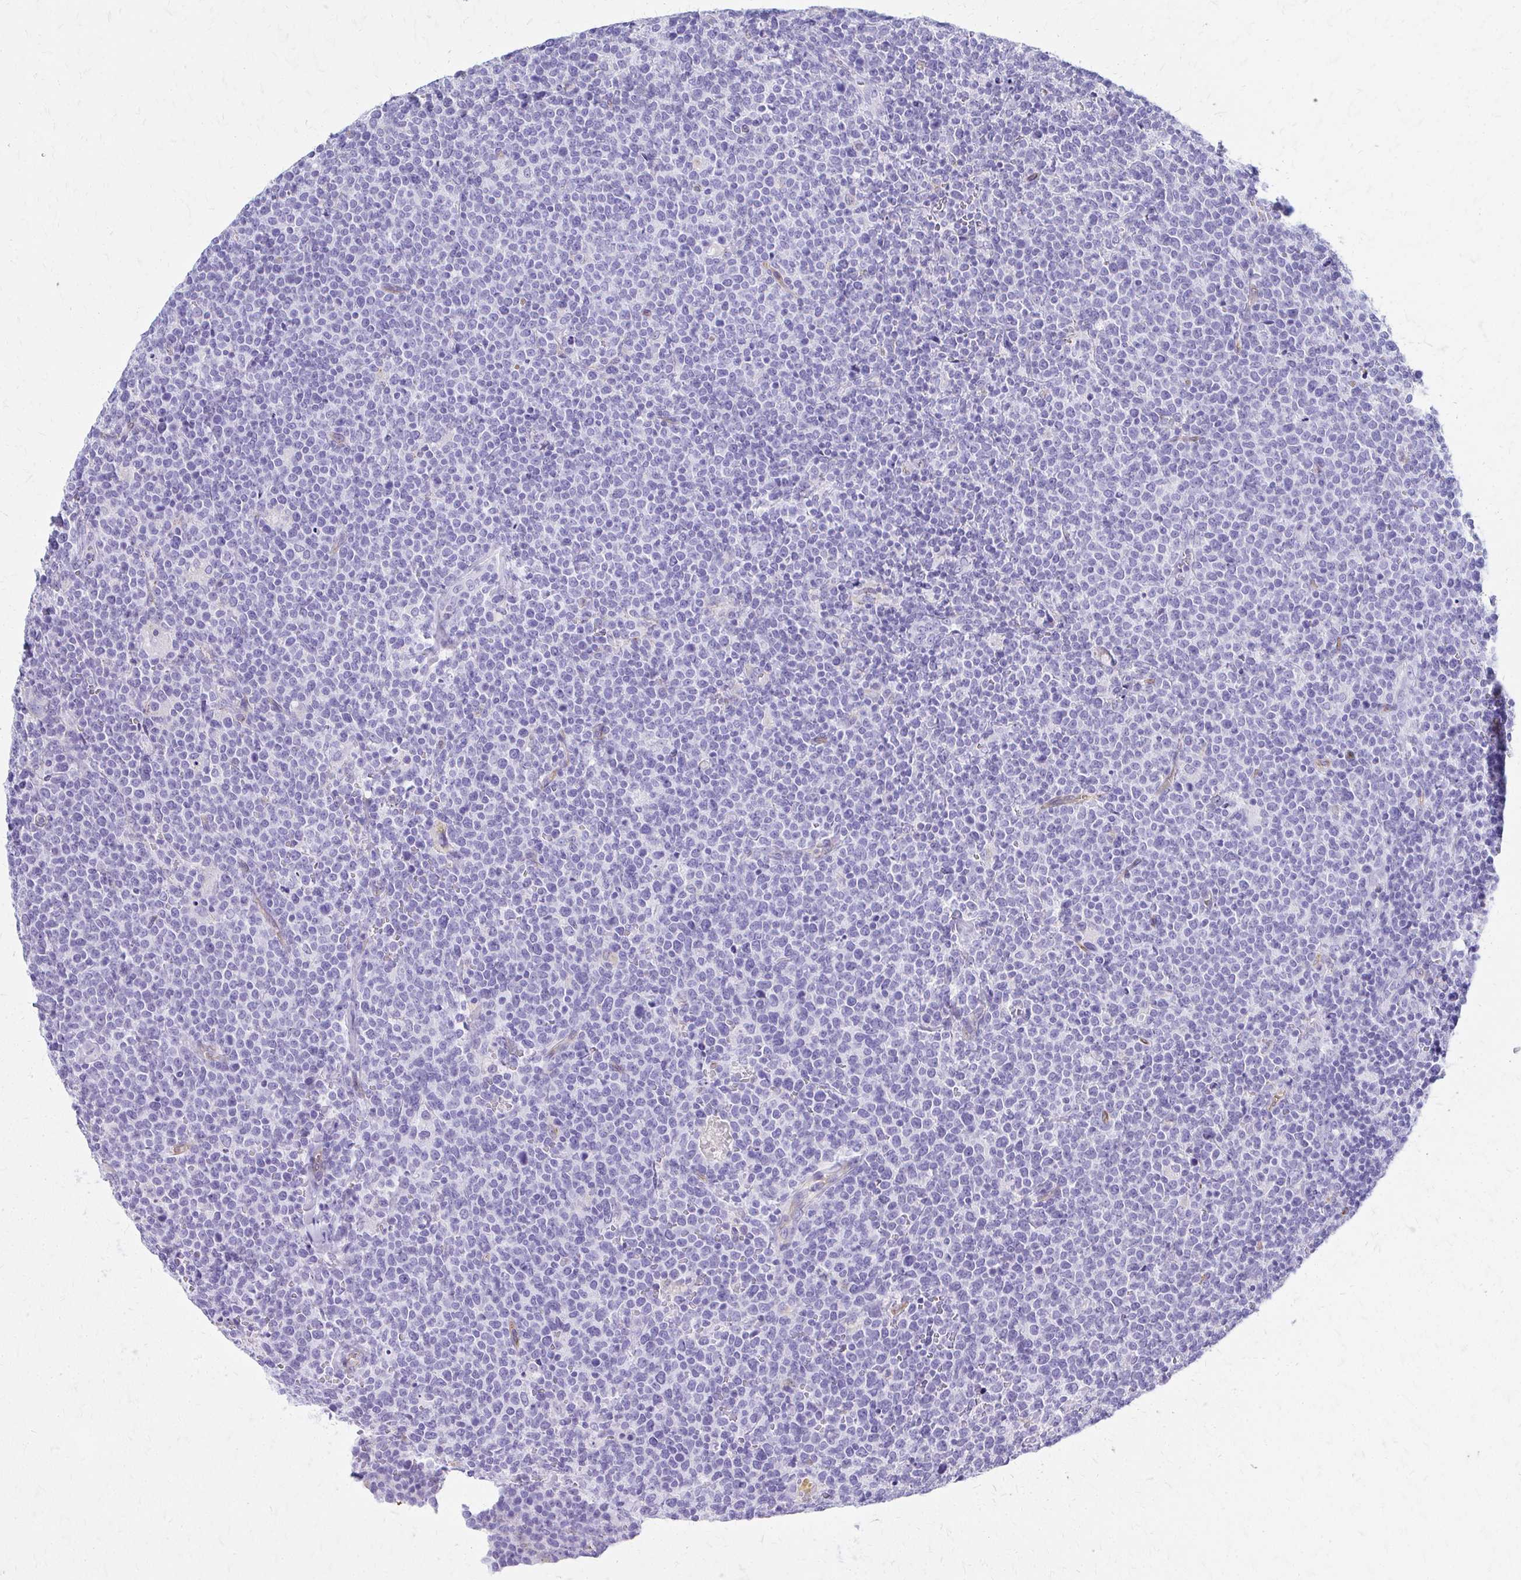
{"staining": {"intensity": "negative", "quantity": "none", "location": "none"}, "tissue": "lymphoma", "cell_type": "Tumor cells", "image_type": "cancer", "snomed": [{"axis": "morphology", "description": "Malignant lymphoma, non-Hodgkin's type, High grade"}, {"axis": "topography", "description": "Lymph node"}], "caption": "The photomicrograph exhibits no staining of tumor cells in high-grade malignant lymphoma, non-Hodgkin's type.", "gene": "TPSG1", "patient": {"sex": "male", "age": 61}}